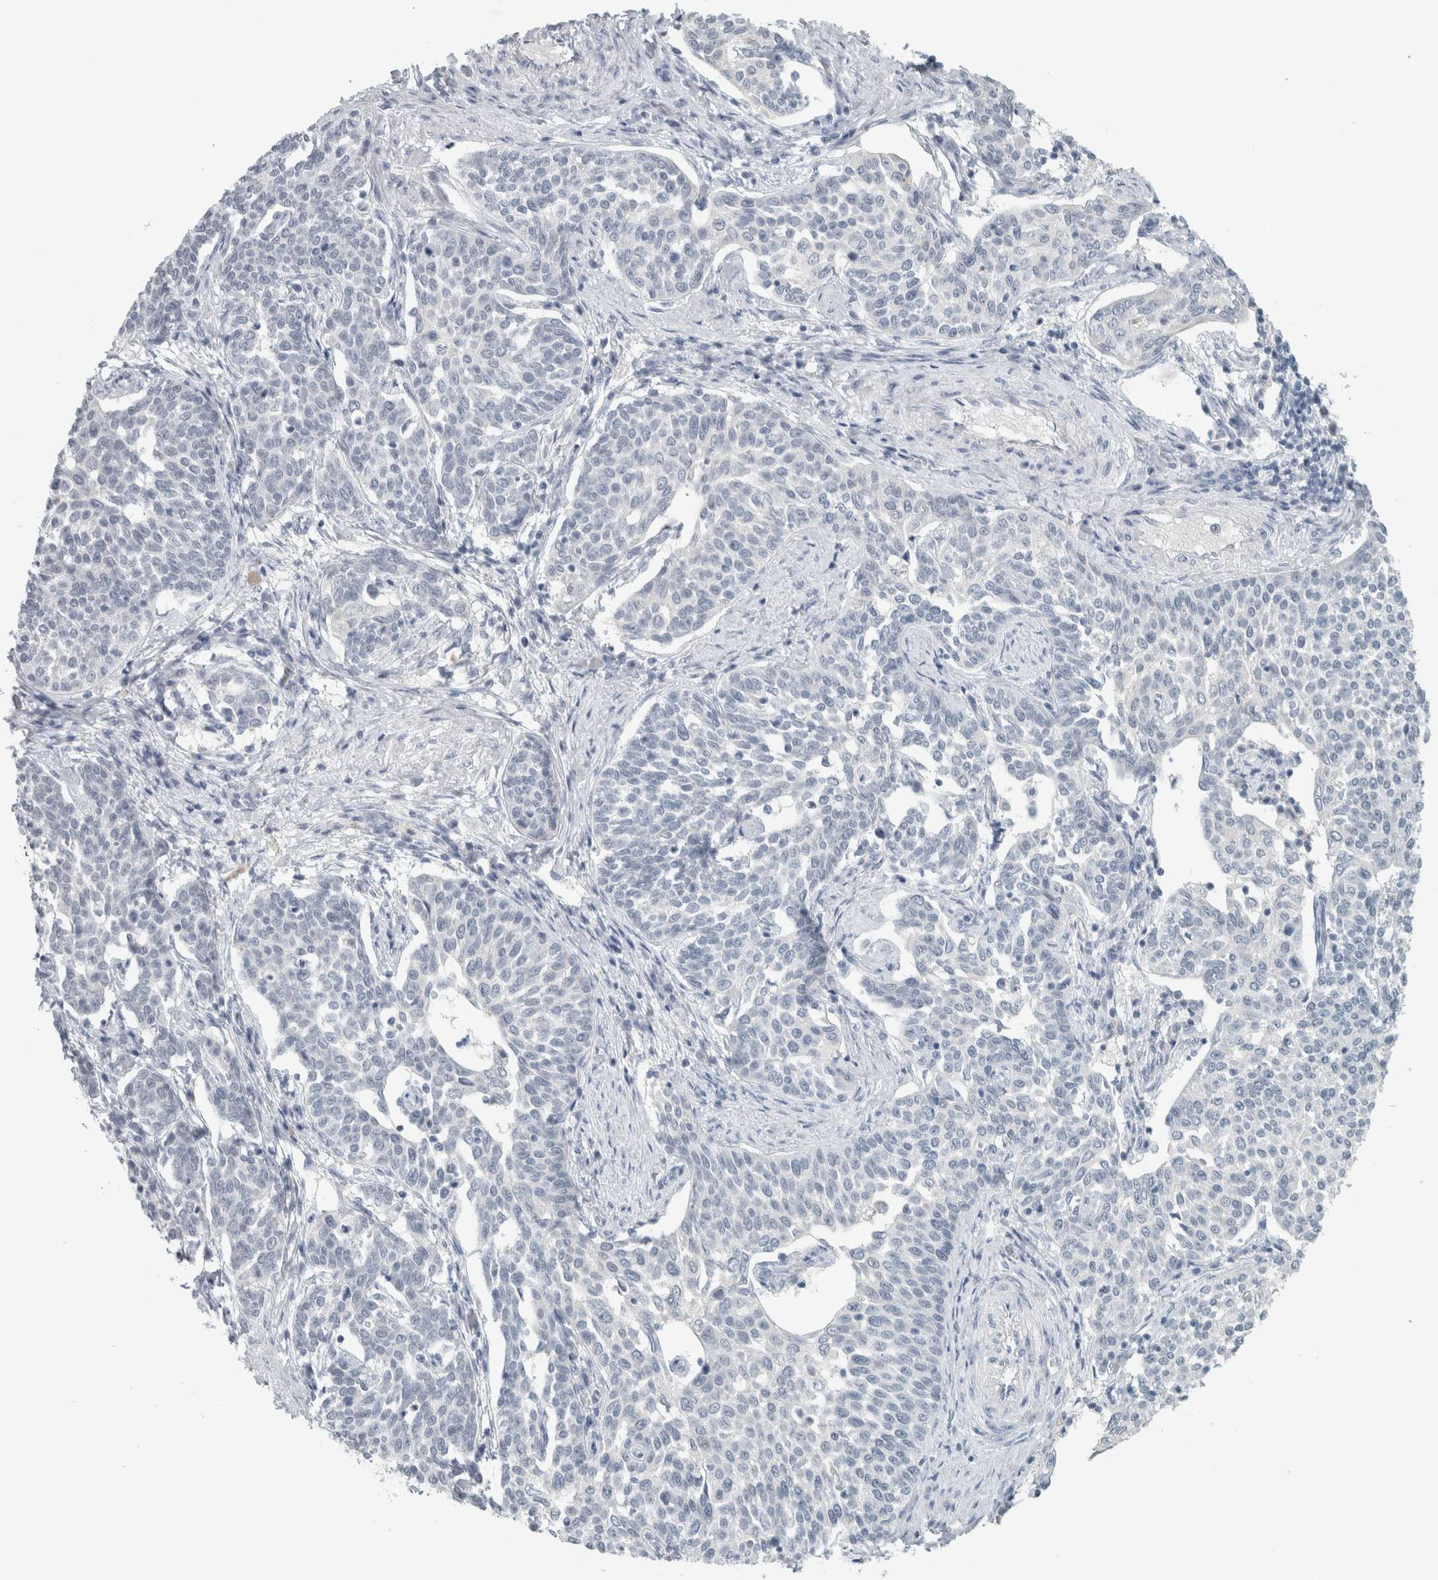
{"staining": {"intensity": "negative", "quantity": "none", "location": "none"}, "tissue": "cervical cancer", "cell_type": "Tumor cells", "image_type": "cancer", "snomed": [{"axis": "morphology", "description": "Squamous cell carcinoma, NOS"}, {"axis": "topography", "description": "Cervix"}], "caption": "IHC image of cervical cancer stained for a protein (brown), which displays no expression in tumor cells.", "gene": "TRIT1", "patient": {"sex": "female", "age": 34}}